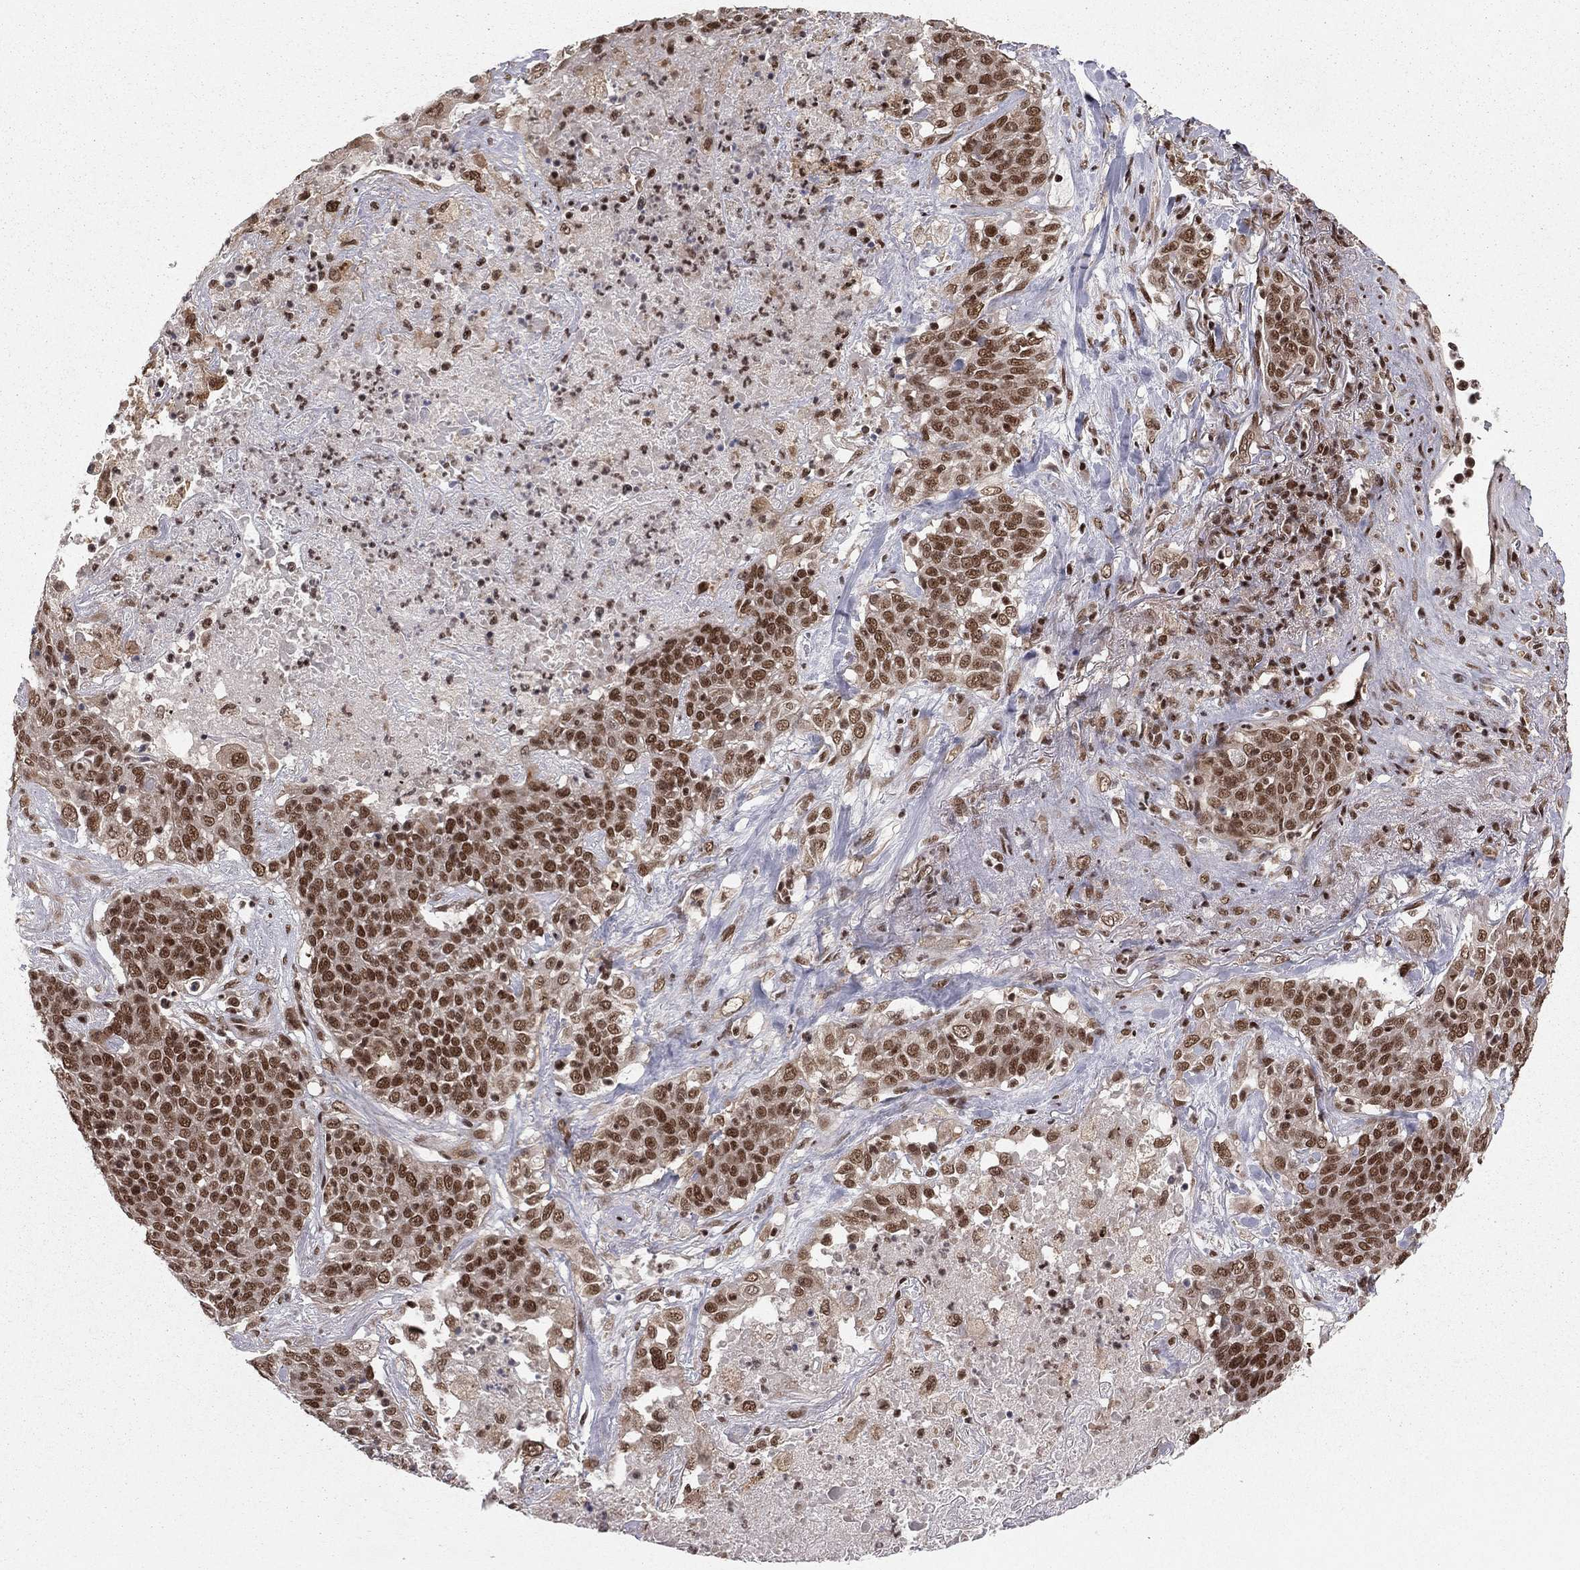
{"staining": {"intensity": "strong", "quantity": ">75%", "location": "nuclear"}, "tissue": "lung cancer", "cell_type": "Tumor cells", "image_type": "cancer", "snomed": [{"axis": "morphology", "description": "Squamous cell carcinoma, NOS"}, {"axis": "topography", "description": "Lung"}], "caption": "Immunohistochemistry (IHC) image of squamous cell carcinoma (lung) stained for a protein (brown), which demonstrates high levels of strong nuclear positivity in about >75% of tumor cells.", "gene": "NFYB", "patient": {"sex": "male", "age": 82}}